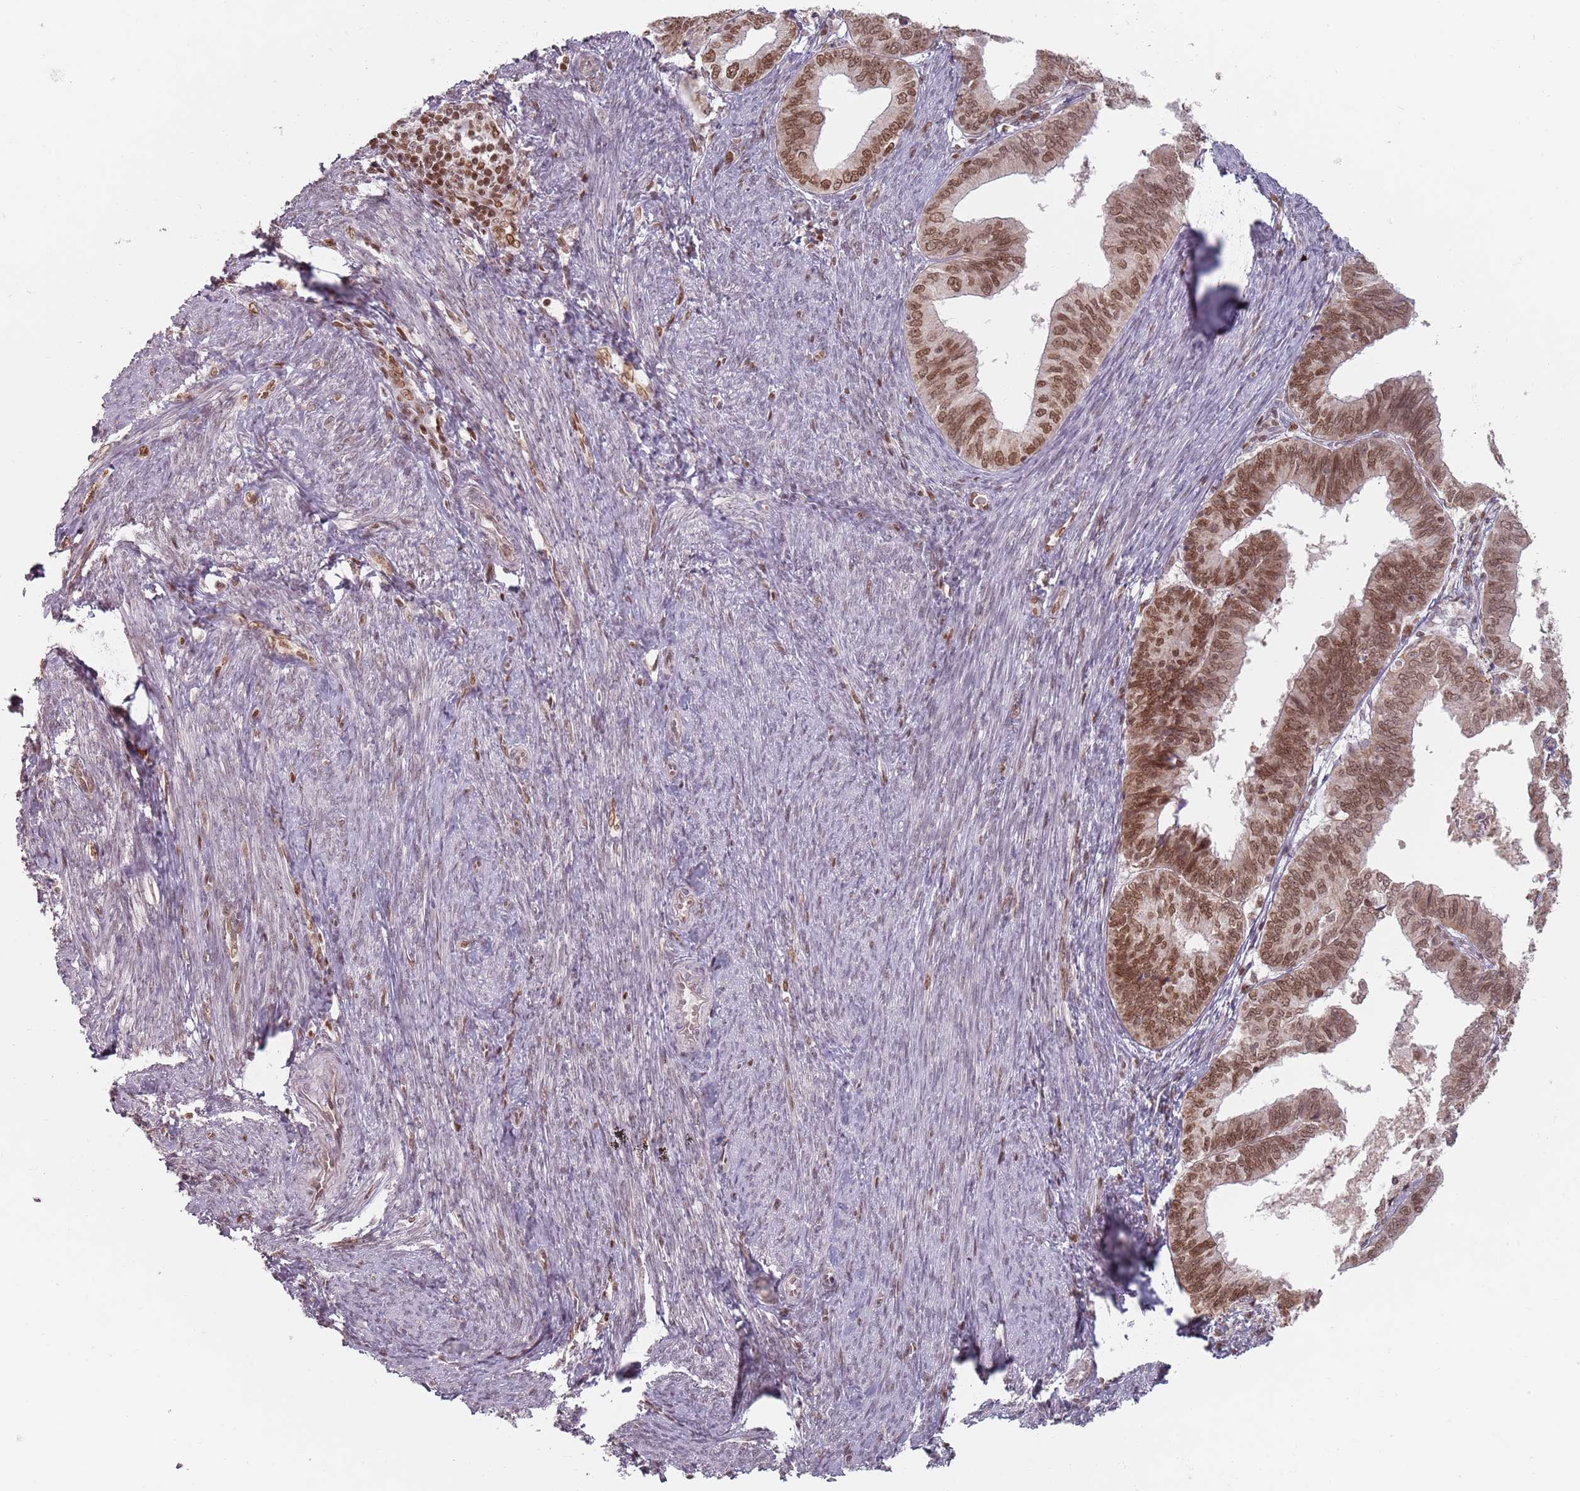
{"staining": {"intensity": "strong", "quantity": ">75%", "location": "nuclear"}, "tissue": "endometrial cancer", "cell_type": "Tumor cells", "image_type": "cancer", "snomed": [{"axis": "morphology", "description": "Adenocarcinoma, NOS"}, {"axis": "topography", "description": "Endometrium"}], "caption": "This image reveals endometrial cancer stained with immunohistochemistry (IHC) to label a protein in brown. The nuclear of tumor cells show strong positivity for the protein. Nuclei are counter-stained blue.", "gene": "NUP50", "patient": {"sex": "female", "age": 56}}